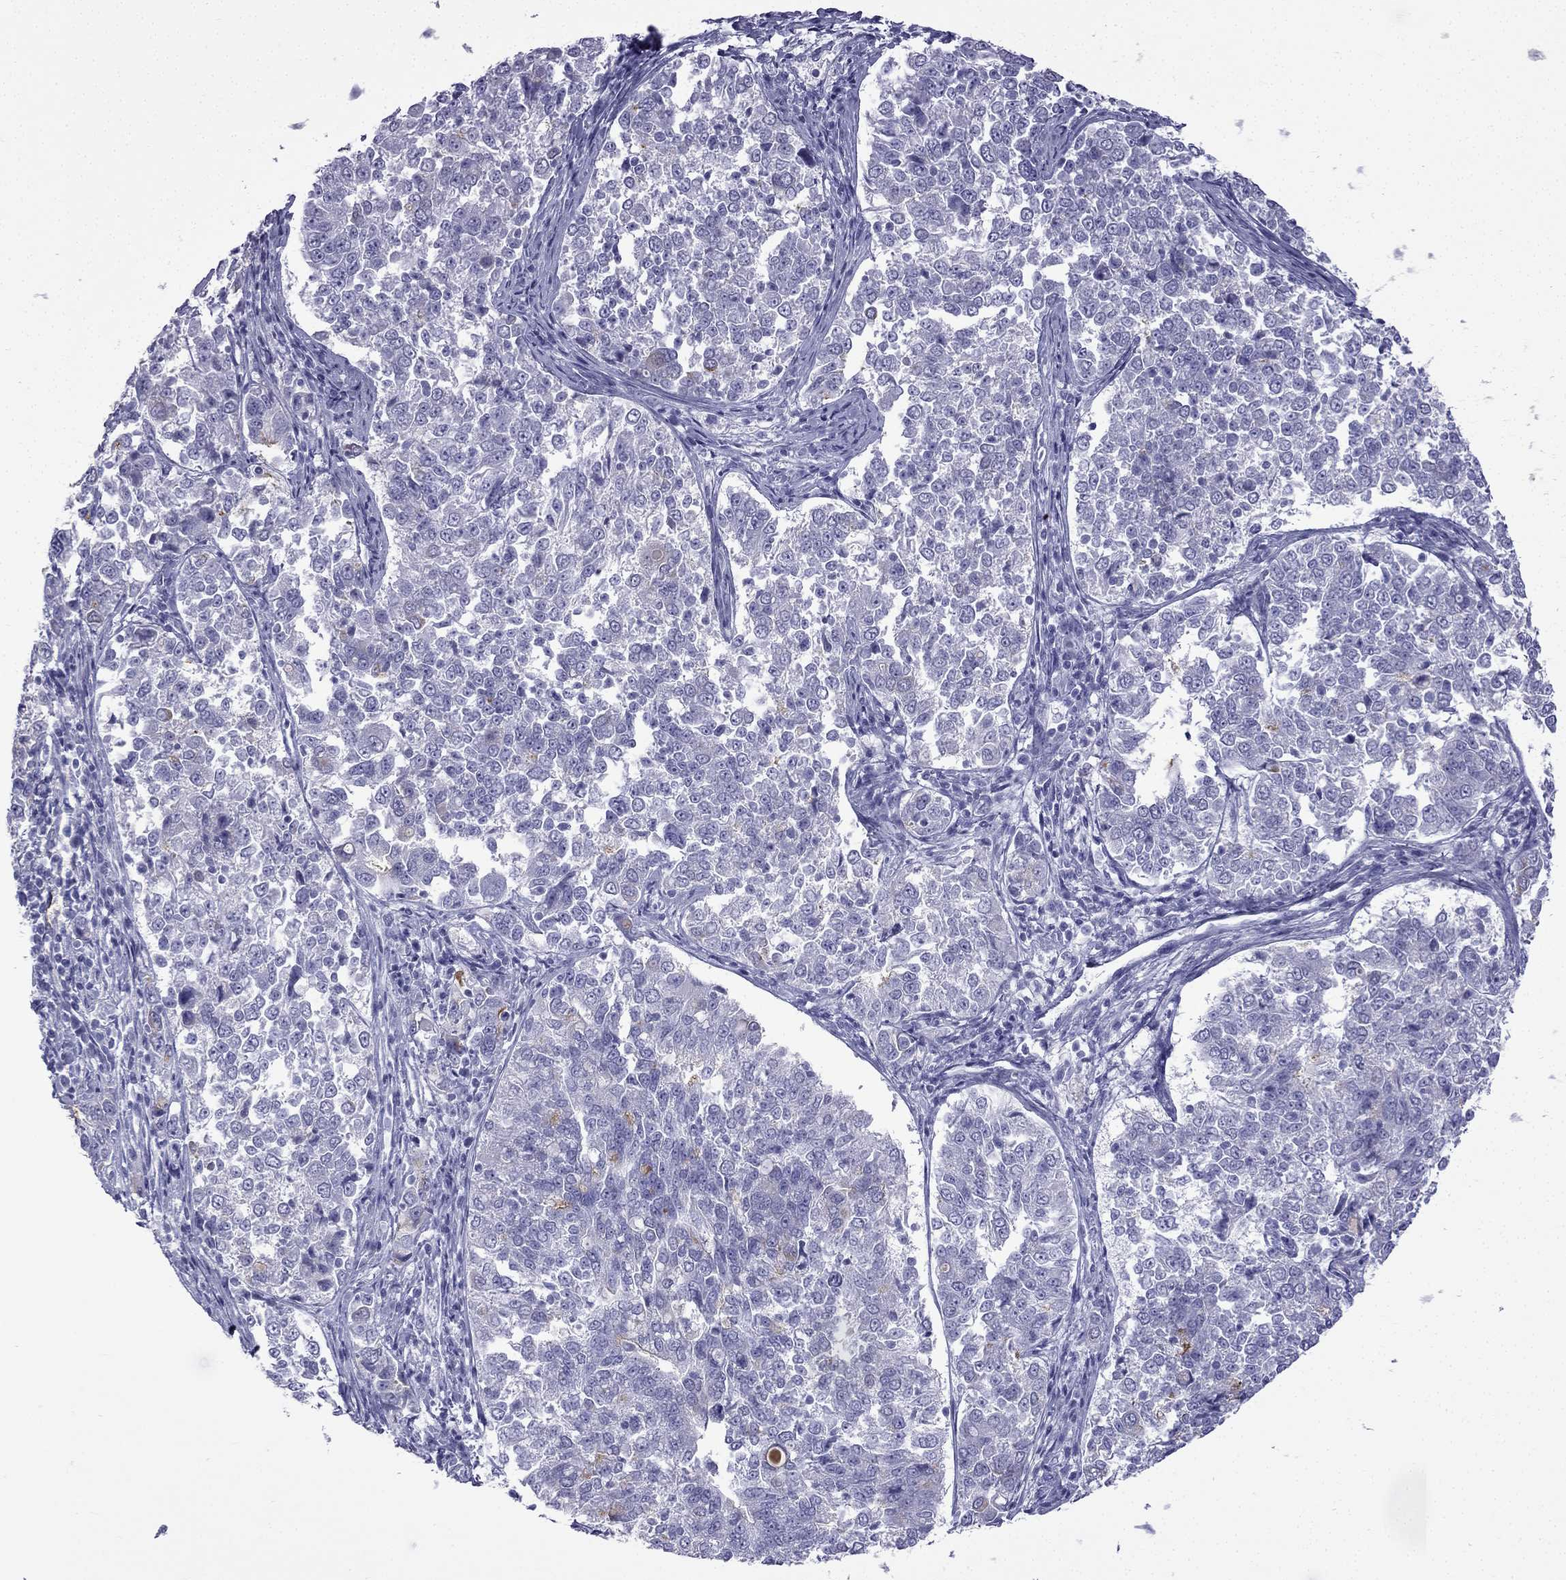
{"staining": {"intensity": "negative", "quantity": "none", "location": "none"}, "tissue": "endometrial cancer", "cell_type": "Tumor cells", "image_type": "cancer", "snomed": [{"axis": "morphology", "description": "Adenocarcinoma, NOS"}, {"axis": "topography", "description": "Endometrium"}], "caption": "DAB immunohistochemical staining of endometrial adenocarcinoma reveals no significant expression in tumor cells. Nuclei are stained in blue.", "gene": "GJA8", "patient": {"sex": "female", "age": 43}}